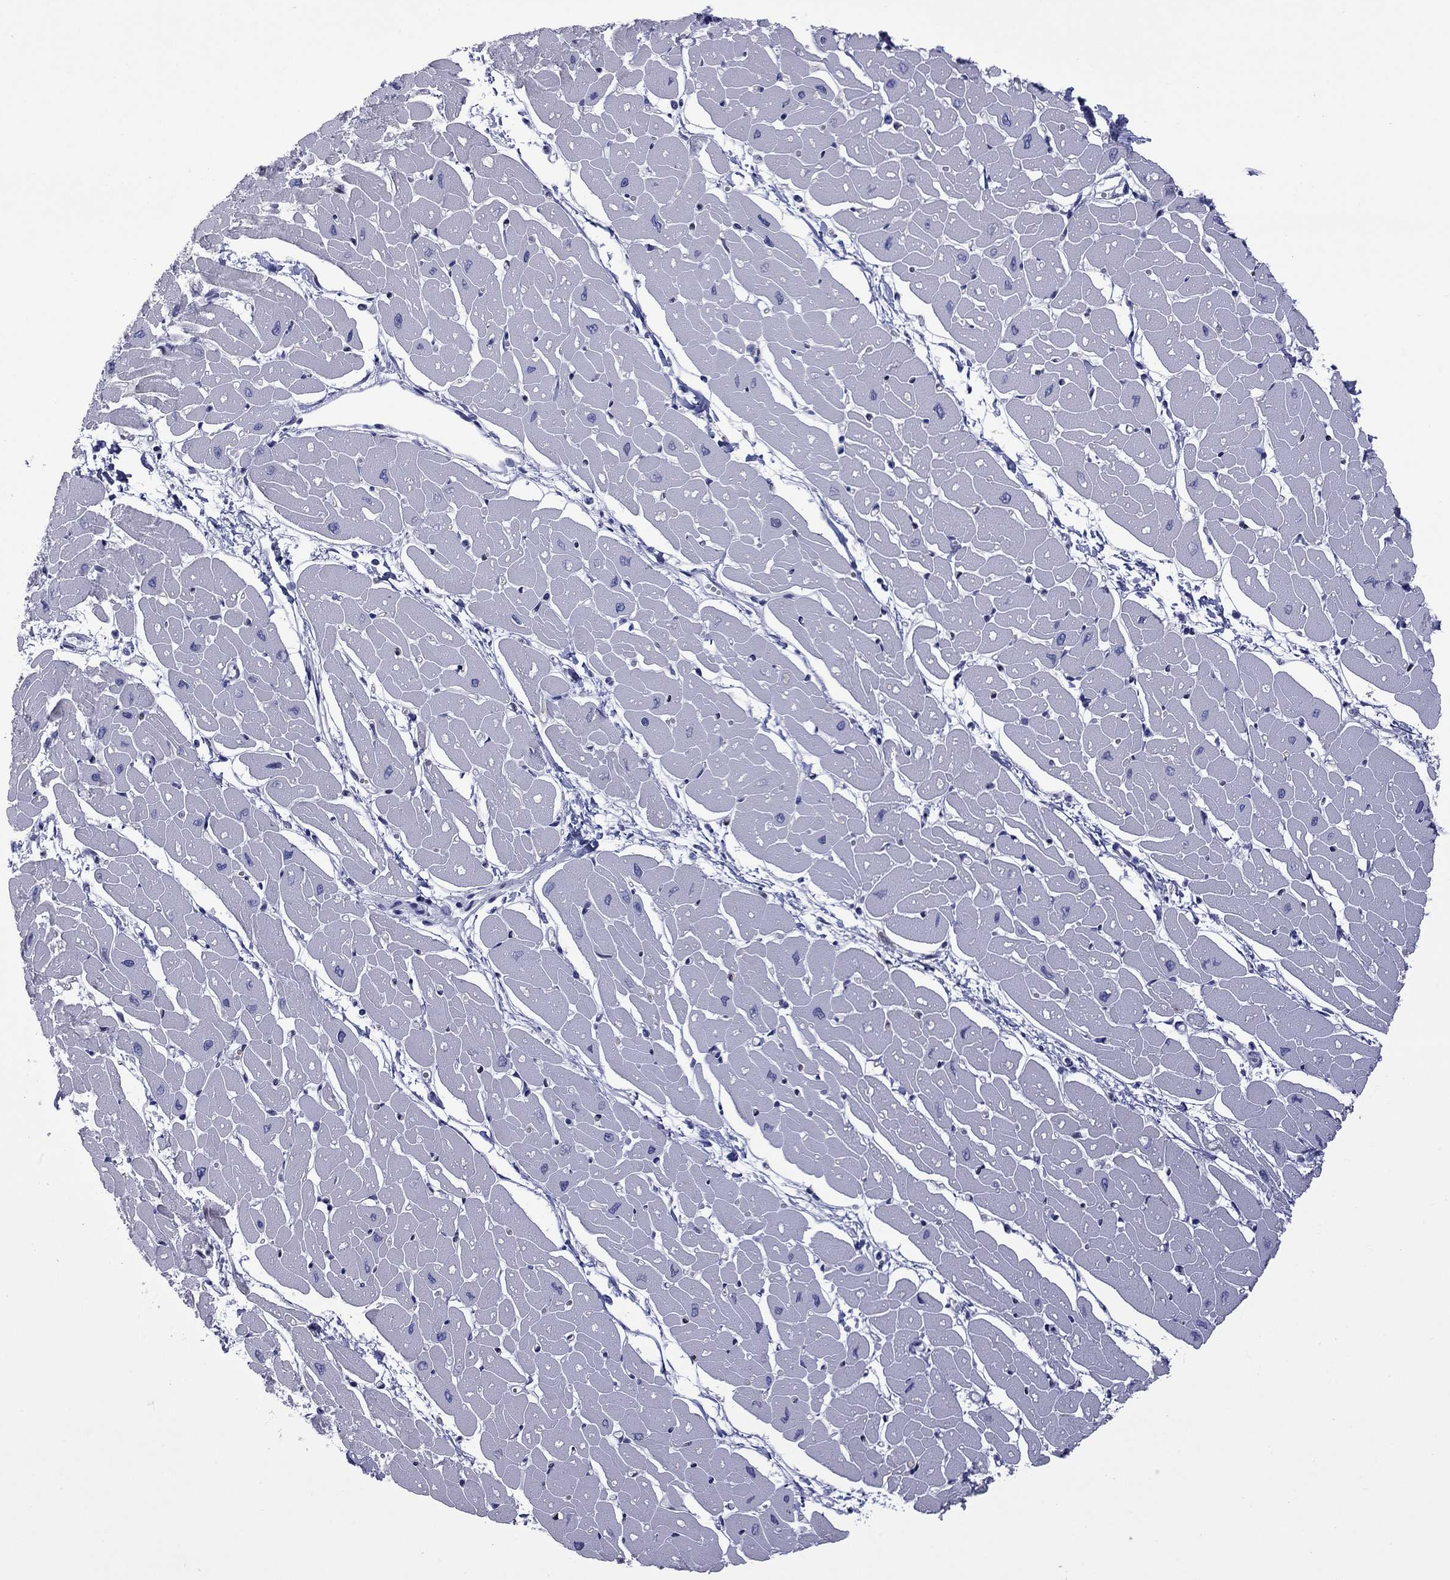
{"staining": {"intensity": "negative", "quantity": "none", "location": "none"}, "tissue": "heart muscle", "cell_type": "Cardiomyocytes", "image_type": "normal", "snomed": [{"axis": "morphology", "description": "Normal tissue, NOS"}, {"axis": "topography", "description": "Heart"}], "caption": "Cardiomyocytes show no significant positivity in unremarkable heart muscle.", "gene": "CTNNBIP1", "patient": {"sex": "male", "age": 57}}